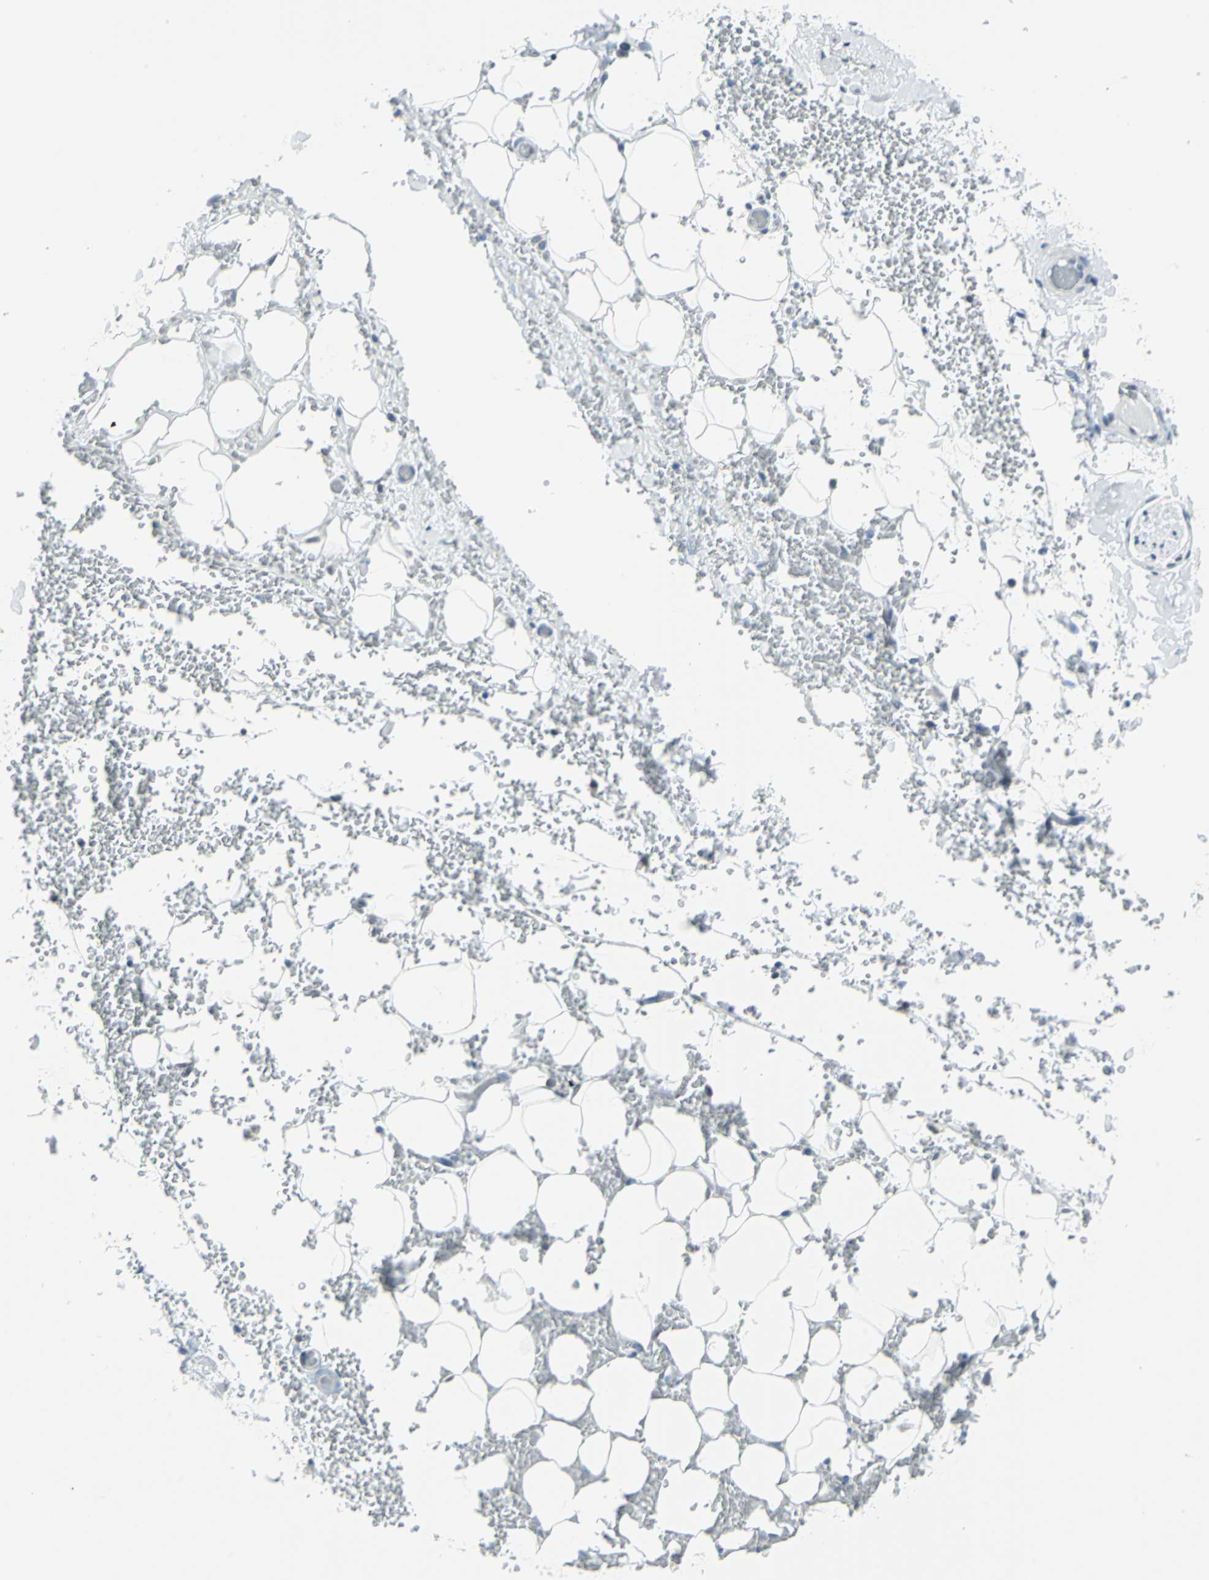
{"staining": {"intensity": "negative", "quantity": "none", "location": "none"}, "tissue": "adipose tissue", "cell_type": "Adipocytes", "image_type": "normal", "snomed": [{"axis": "morphology", "description": "Normal tissue, NOS"}, {"axis": "morphology", "description": "Inflammation, NOS"}, {"axis": "topography", "description": "Breast"}], "caption": "An image of human adipose tissue is negative for staining in adipocytes. Brightfield microscopy of immunohistochemistry (IHC) stained with DAB (3,3'-diaminobenzidine) (brown) and hematoxylin (blue), captured at high magnification.", "gene": "SNUPN", "patient": {"sex": "female", "age": 65}}